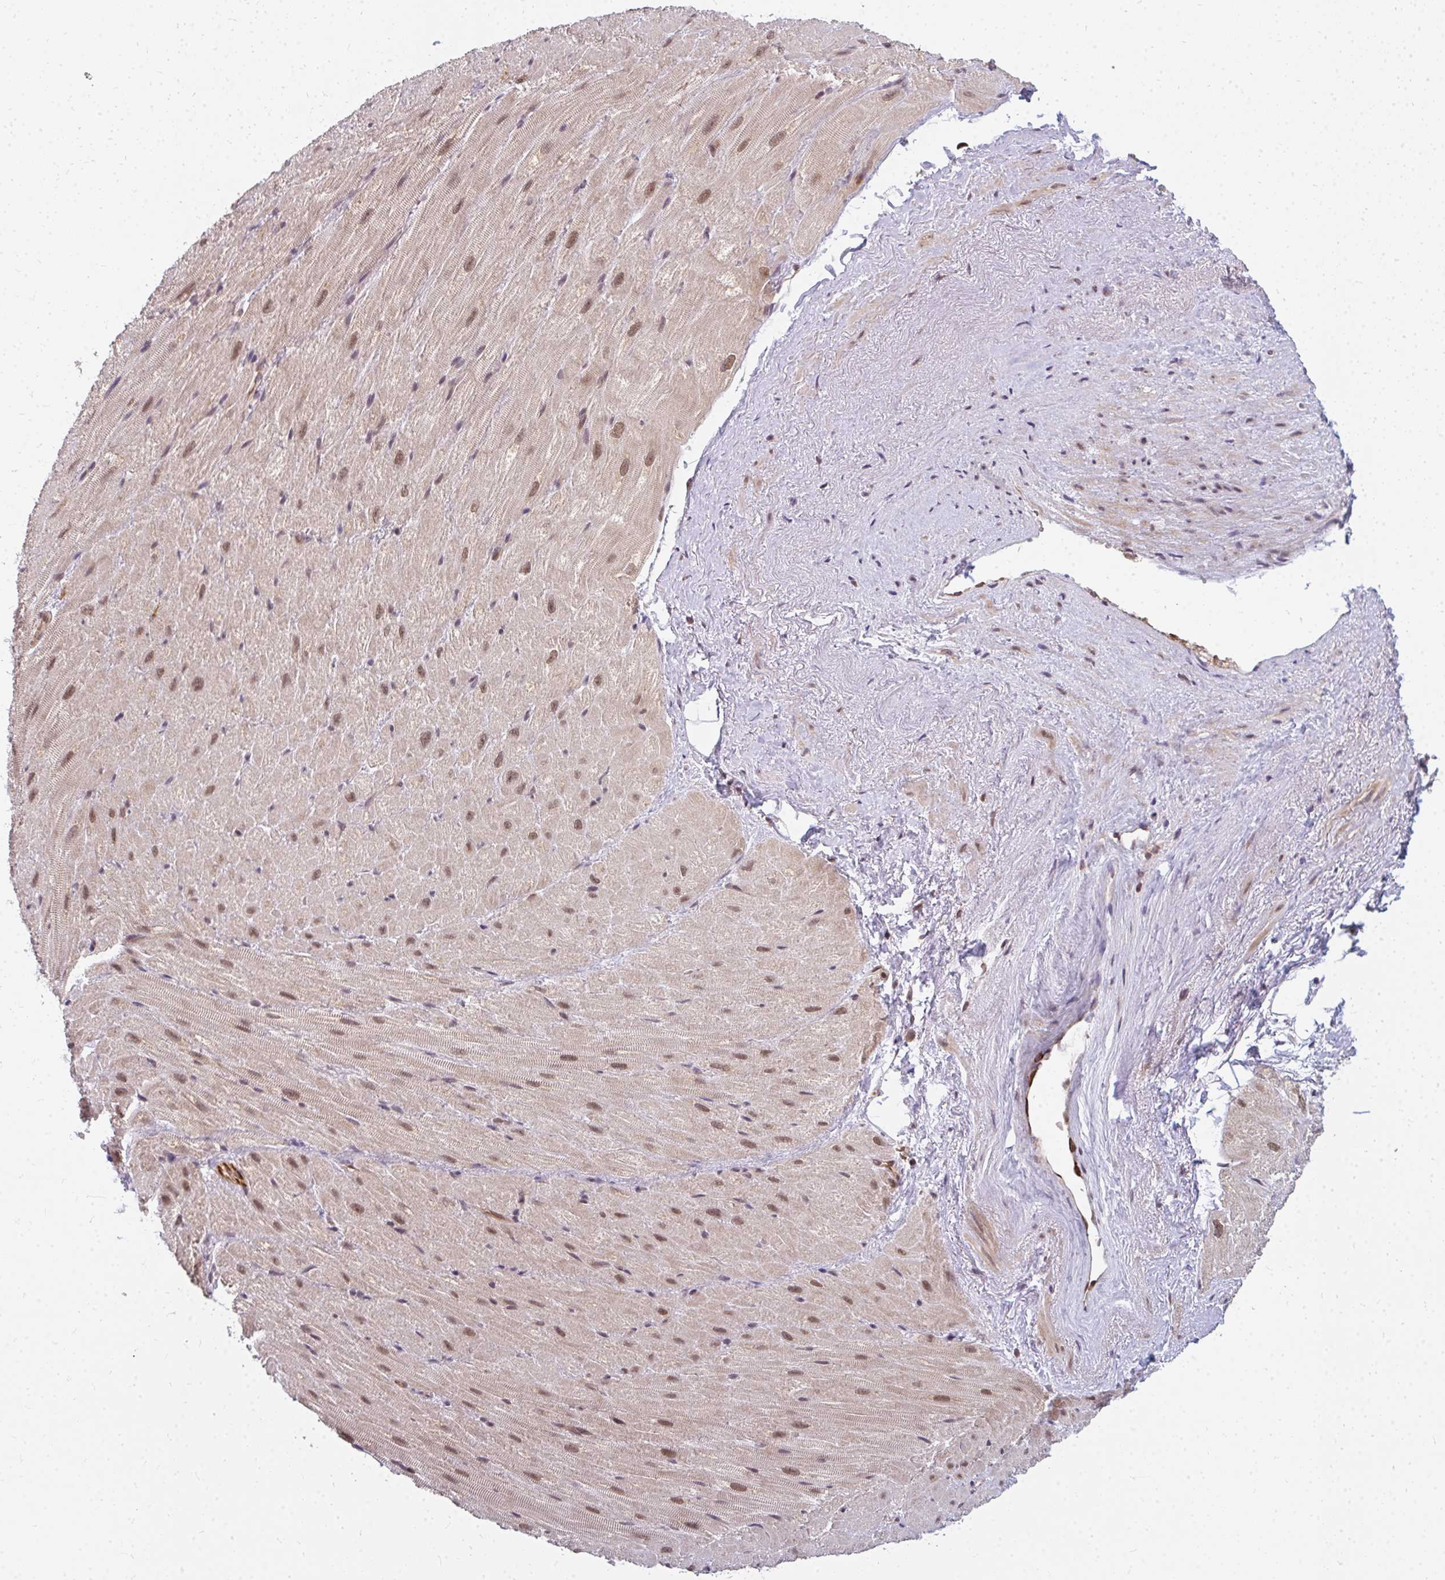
{"staining": {"intensity": "moderate", "quantity": ">75%", "location": "cytoplasmic/membranous,nuclear"}, "tissue": "heart muscle", "cell_type": "Cardiomyocytes", "image_type": "normal", "snomed": [{"axis": "morphology", "description": "Normal tissue, NOS"}, {"axis": "topography", "description": "Heart"}], "caption": "DAB immunohistochemical staining of normal human heart muscle reveals moderate cytoplasmic/membranous,nuclear protein staining in approximately >75% of cardiomyocytes. (DAB (3,3'-diaminobenzidine) IHC with brightfield microscopy, high magnification).", "gene": "GTF3C6", "patient": {"sex": "male", "age": 62}}